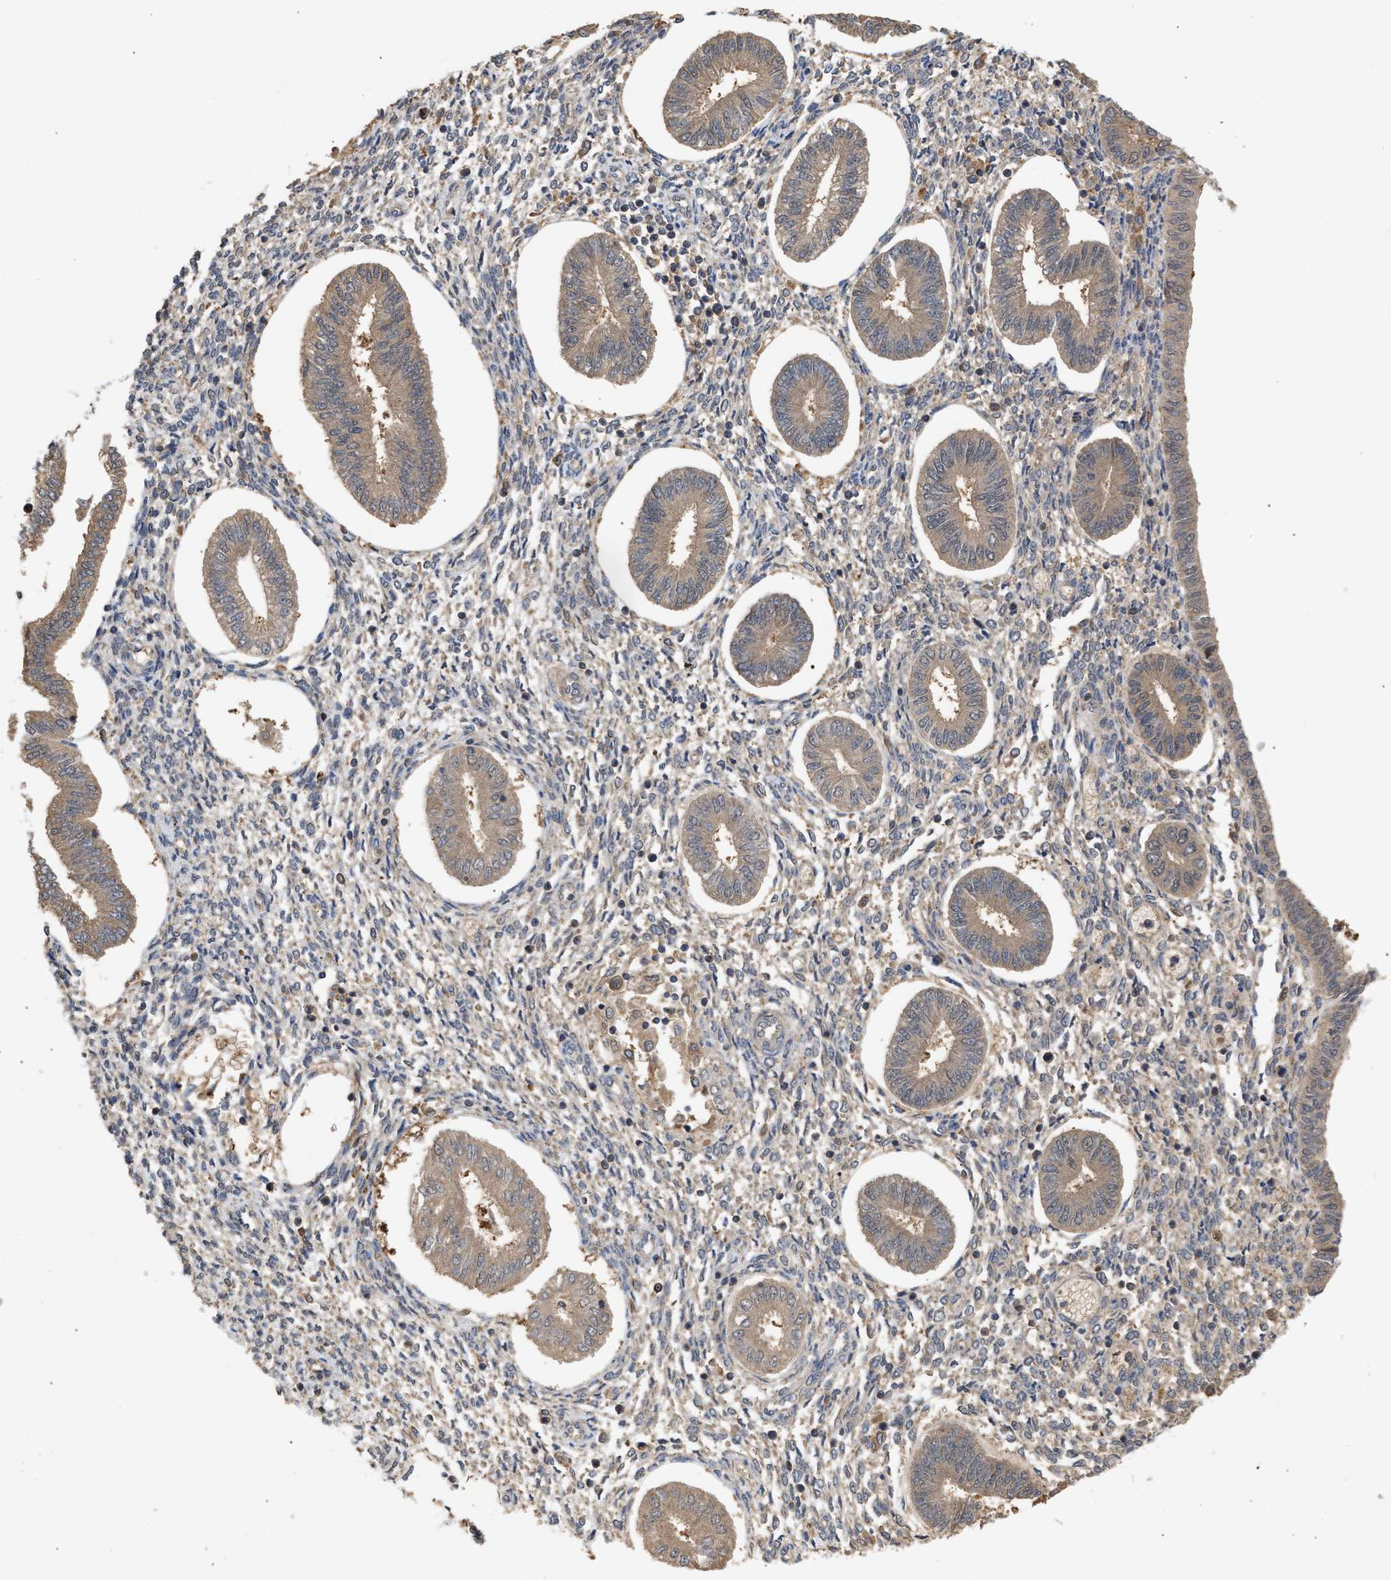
{"staining": {"intensity": "moderate", "quantity": "25%-75%", "location": "cytoplasmic/membranous"}, "tissue": "endometrium", "cell_type": "Cells in endometrial stroma", "image_type": "normal", "snomed": [{"axis": "morphology", "description": "Normal tissue, NOS"}, {"axis": "topography", "description": "Endometrium"}], "caption": "Brown immunohistochemical staining in unremarkable endometrium reveals moderate cytoplasmic/membranous staining in about 25%-75% of cells in endometrial stroma.", "gene": "FITM1", "patient": {"sex": "female", "age": 50}}